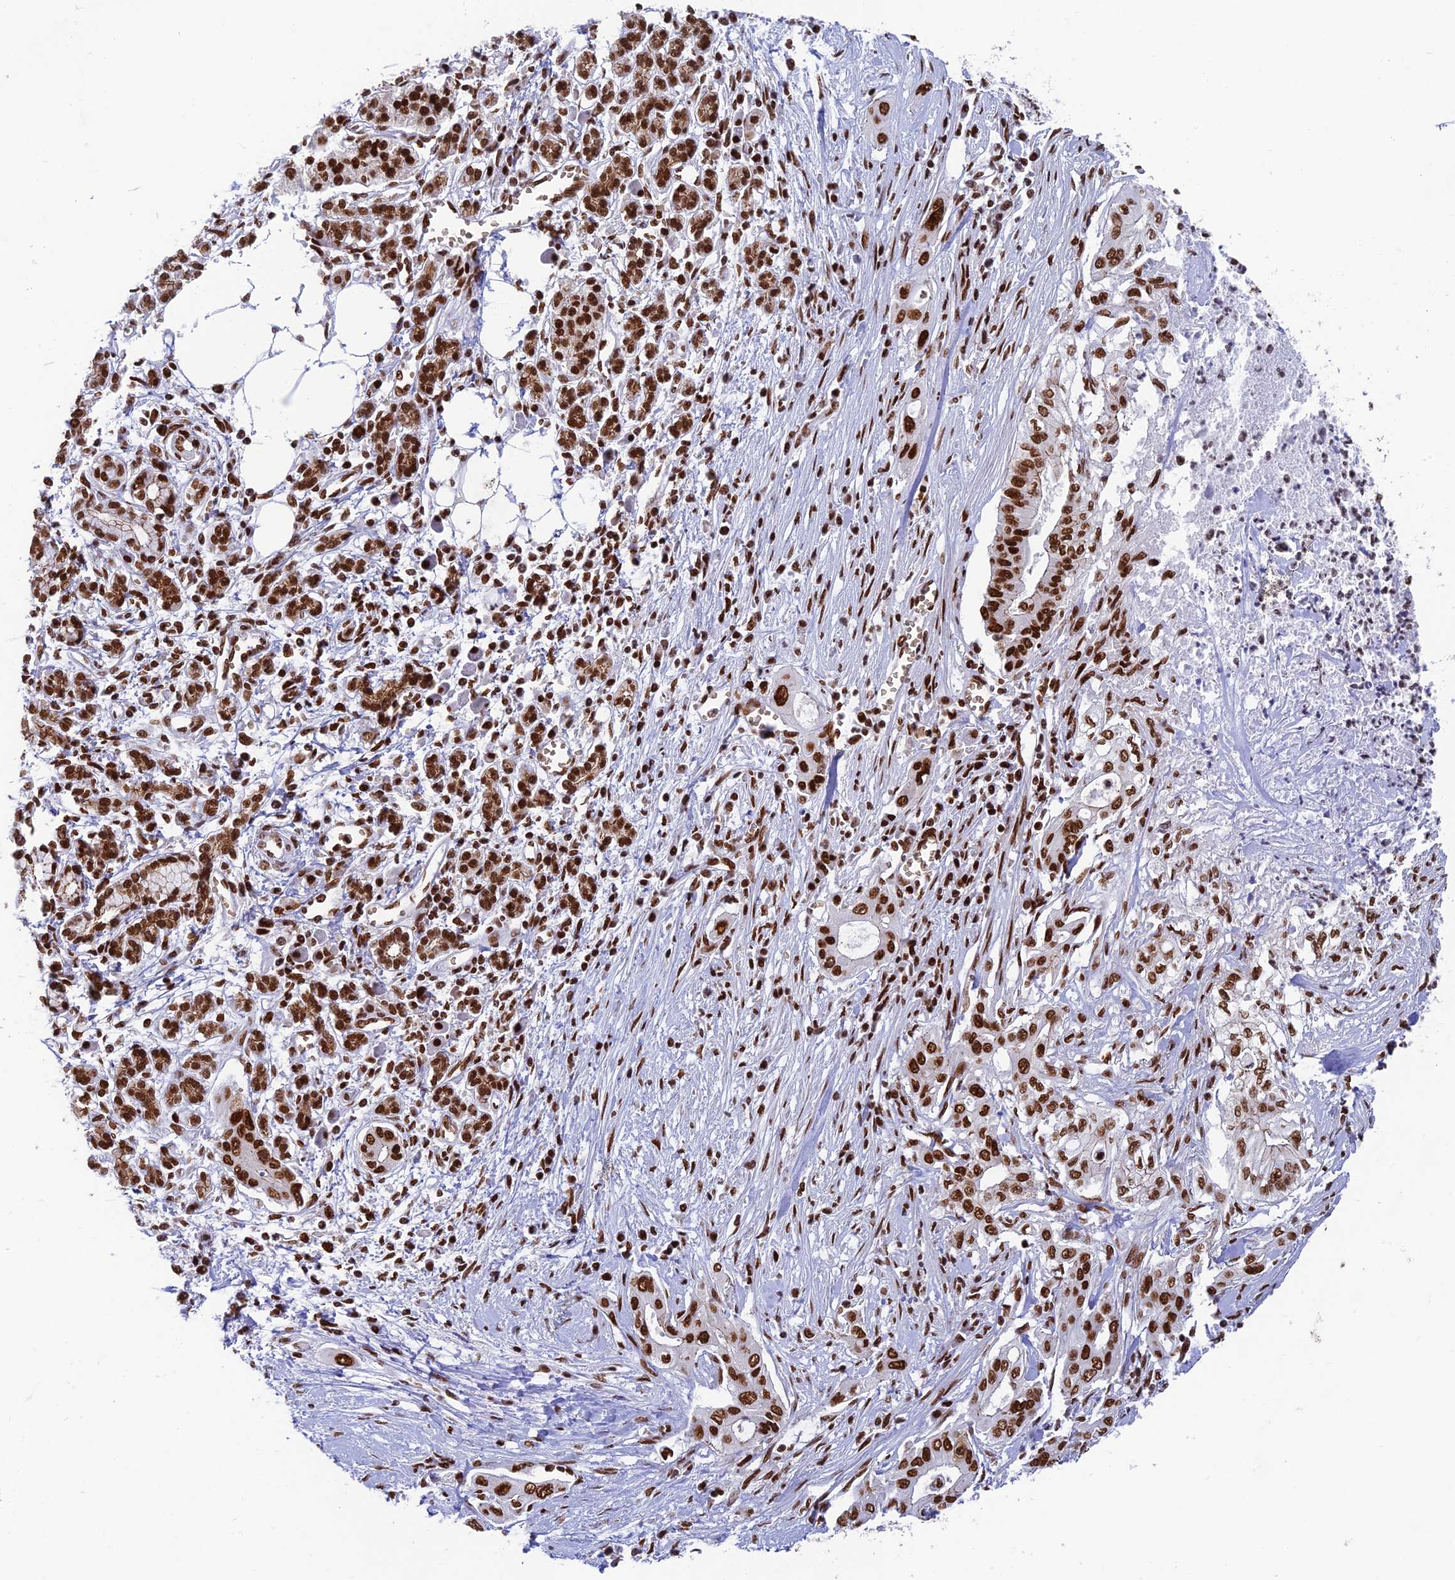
{"staining": {"intensity": "strong", "quantity": ">75%", "location": "nuclear"}, "tissue": "pancreatic cancer", "cell_type": "Tumor cells", "image_type": "cancer", "snomed": [{"axis": "morphology", "description": "Adenocarcinoma, NOS"}, {"axis": "topography", "description": "Pancreas"}], "caption": "Pancreatic cancer was stained to show a protein in brown. There is high levels of strong nuclear expression in approximately >75% of tumor cells. (Brightfield microscopy of DAB IHC at high magnification).", "gene": "EEF1AKMT3", "patient": {"sex": "male", "age": 58}}